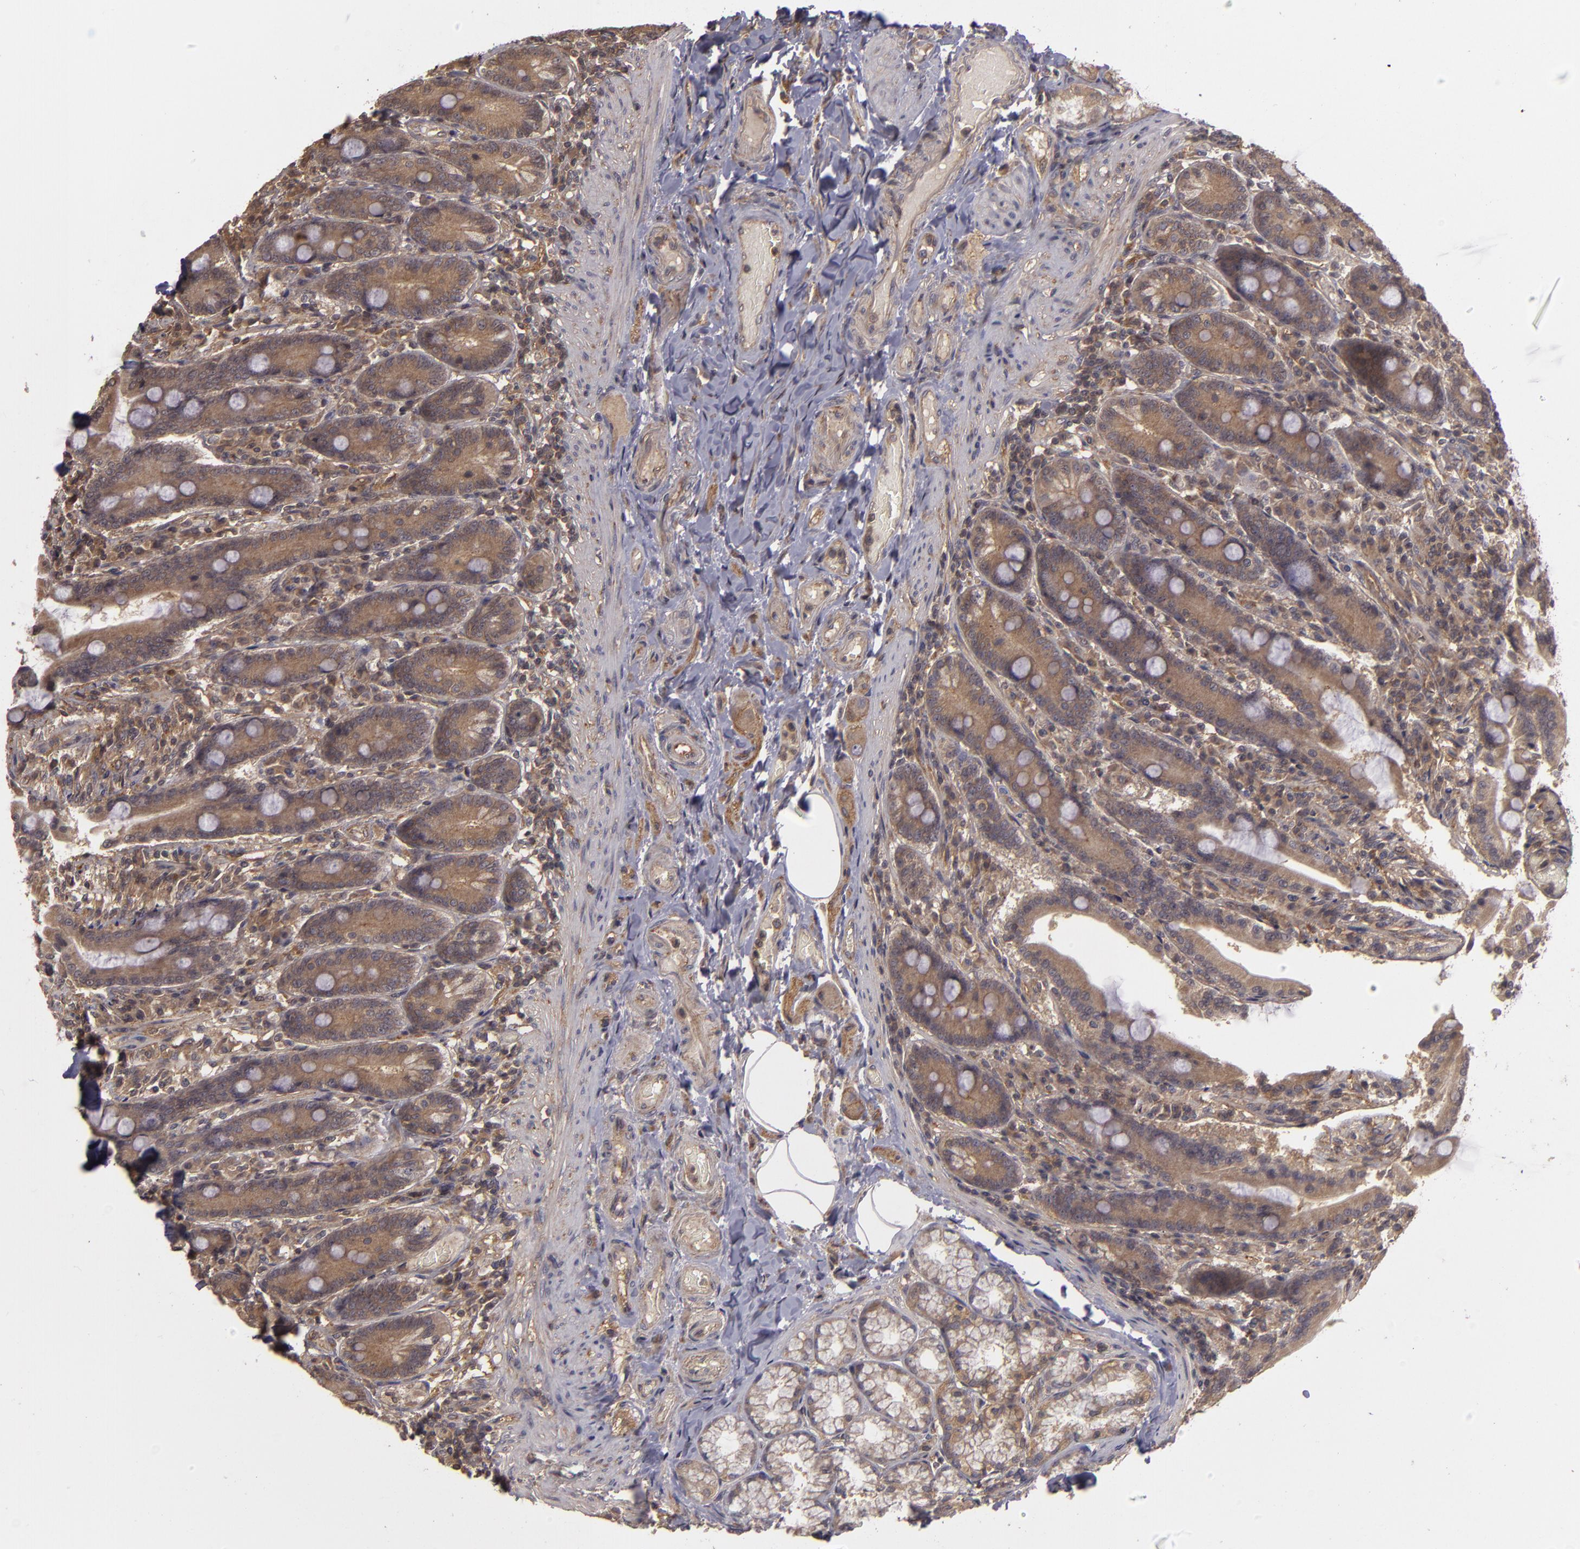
{"staining": {"intensity": "moderate", "quantity": ">75%", "location": "cytoplasmic/membranous"}, "tissue": "duodenum", "cell_type": "Glandular cells", "image_type": "normal", "snomed": [{"axis": "morphology", "description": "Normal tissue, NOS"}, {"axis": "topography", "description": "Duodenum"}], "caption": "A micrograph showing moderate cytoplasmic/membranous positivity in about >75% of glandular cells in unremarkable duodenum, as visualized by brown immunohistochemical staining.", "gene": "HRAS", "patient": {"sex": "female", "age": 64}}